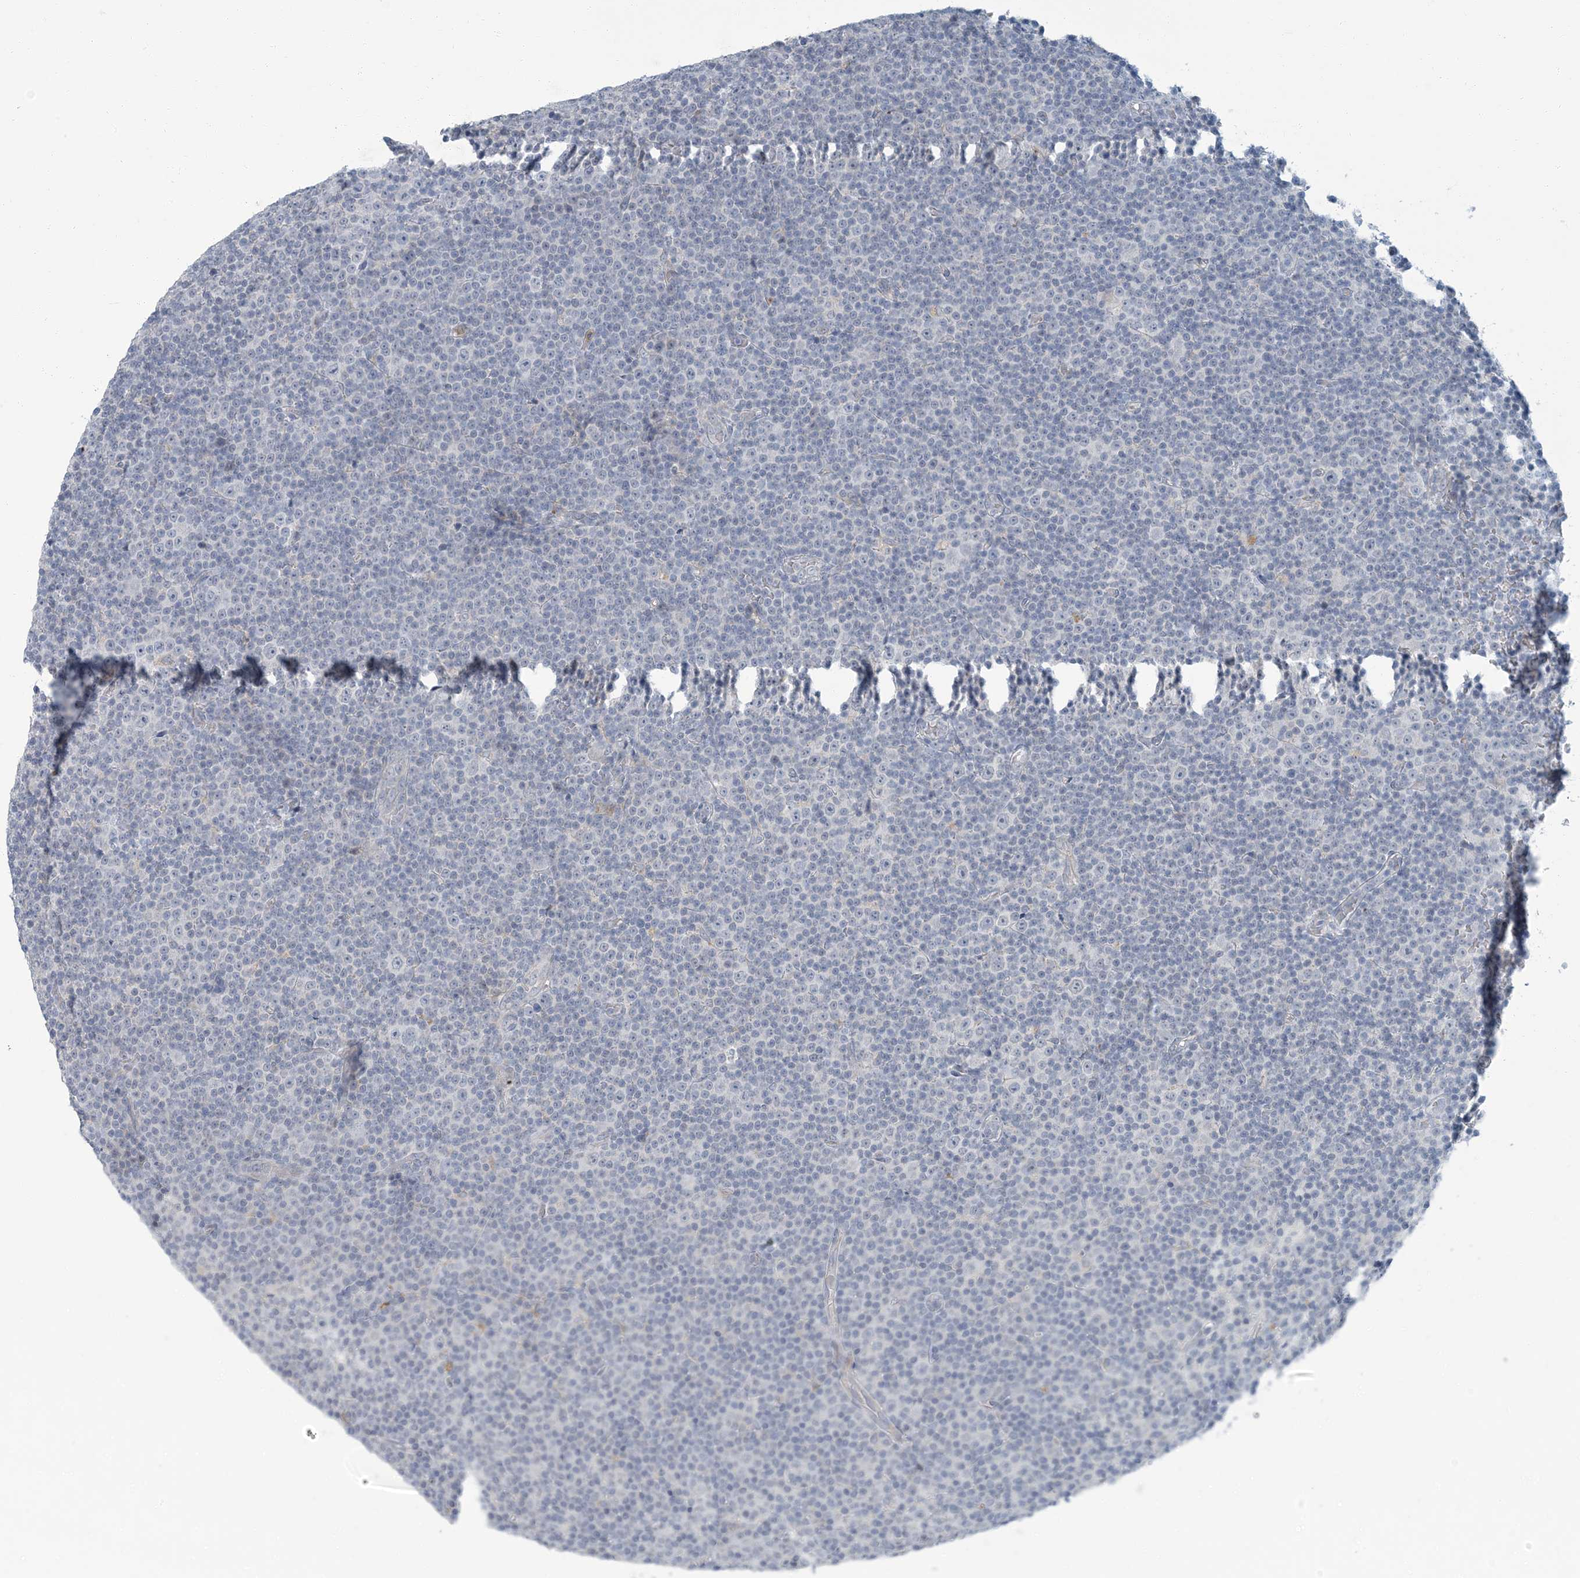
{"staining": {"intensity": "negative", "quantity": "none", "location": "none"}, "tissue": "lymphoma", "cell_type": "Tumor cells", "image_type": "cancer", "snomed": [{"axis": "morphology", "description": "Malignant lymphoma, non-Hodgkin's type, Low grade"}, {"axis": "topography", "description": "Lymph node"}], "caption": "An immunohistochemistry (IHC) histopathology image of lymphoma is shown. There is no staining in tumor cells of lymphoma.", "gene": "EPHA4", "patient": {"sex": "female", "age": 67}}